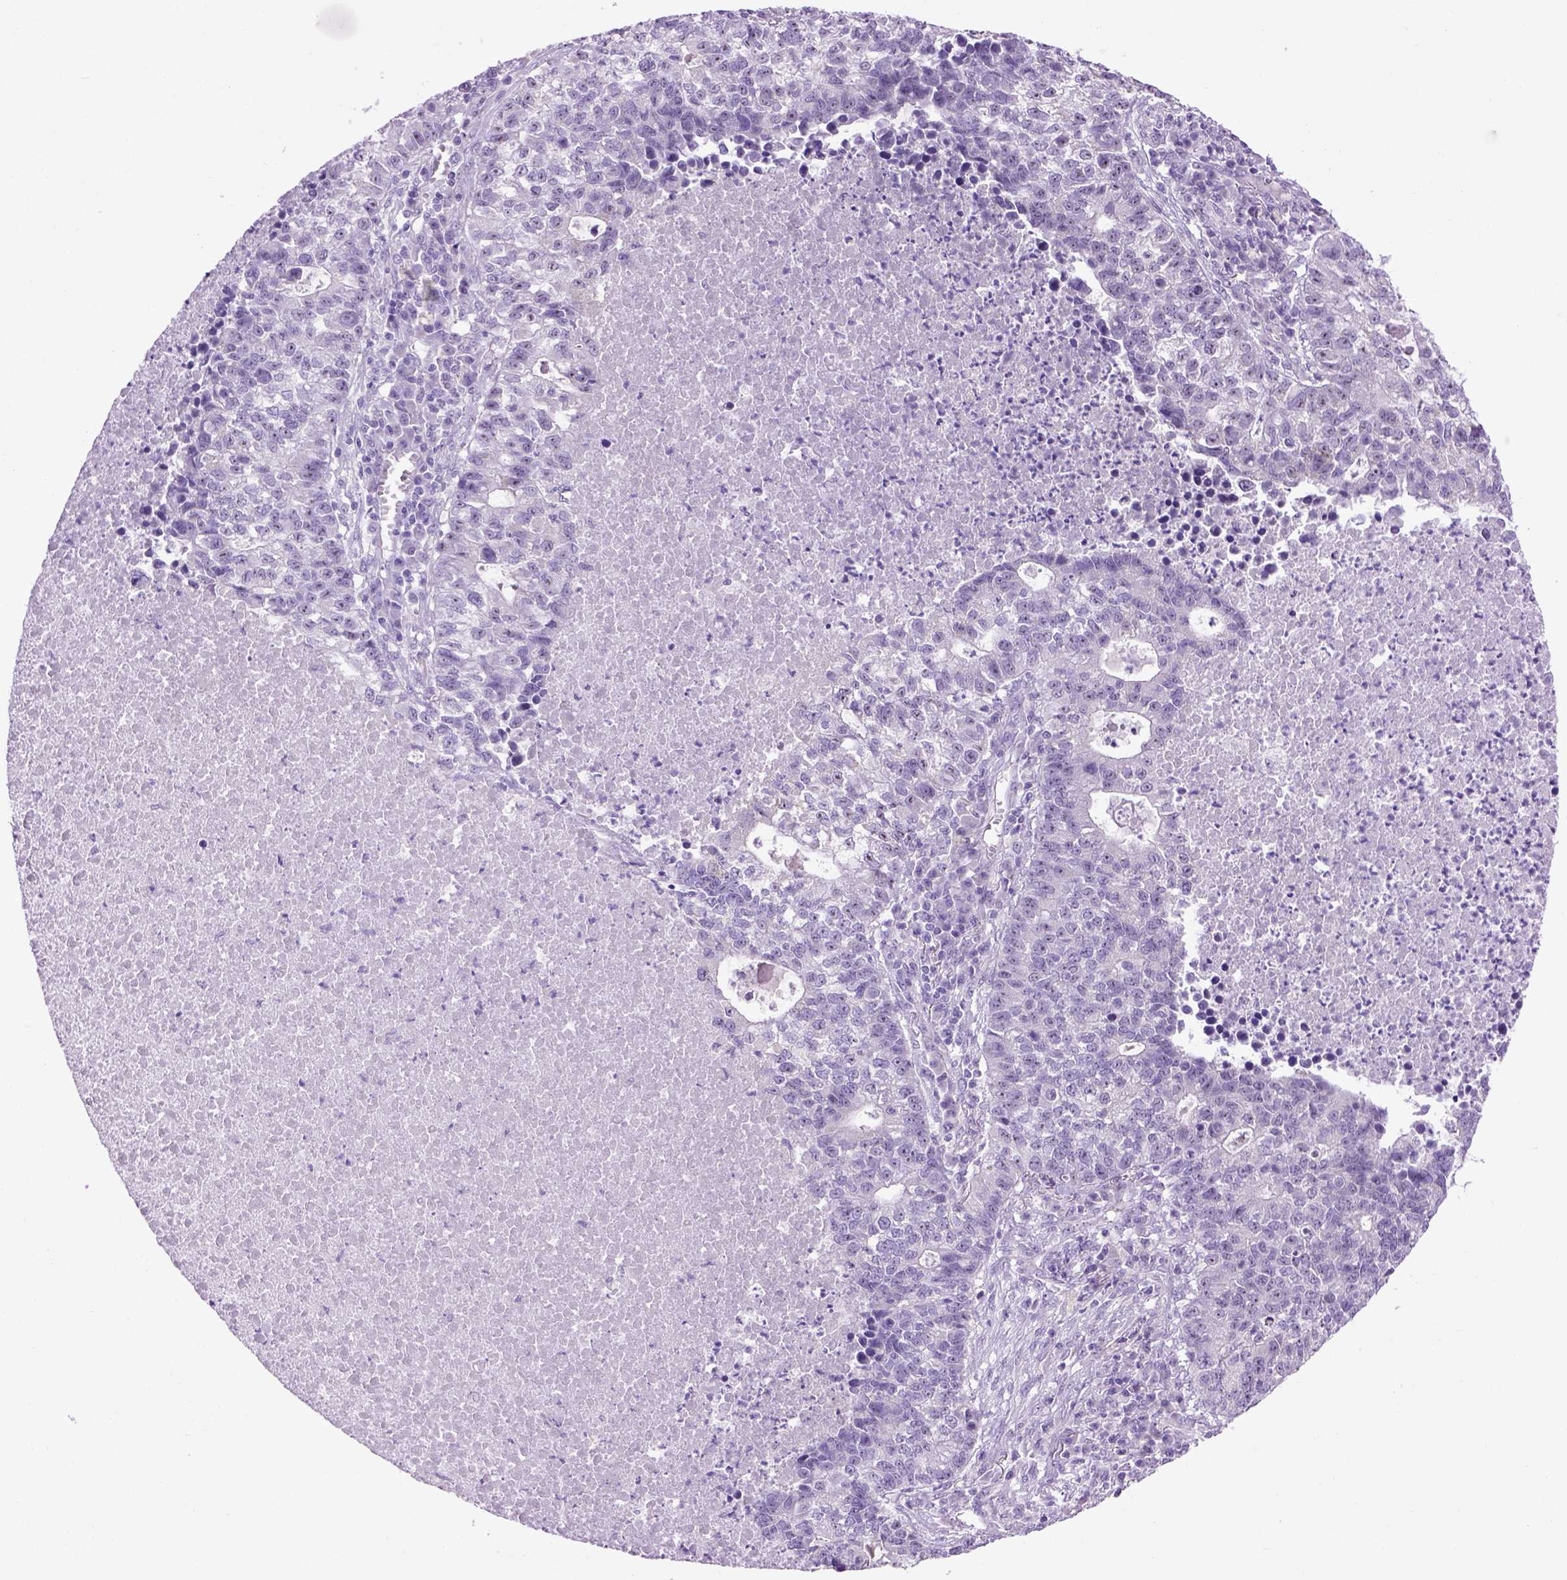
{"staining": {"intensity": "negative", "quantity": "none", "location": "none"}, "tissue": "lung cancer", "cell_type": "Tumor cells", "image_type": "cancer", "snomed": [{"axis": "morphology", "description": "Adenocarcinoma, NOS"}, {"axis": "topography", "description": "Lung"}], "caption": "DAB (3,3'-diaminobenzidine) immunohistochemical staining of human adenocarcinoma (lung) demonstrates no significant positivity in tumor cells.", "gene": "UTP4", "patient": {"sex": "male", "age": 57}}